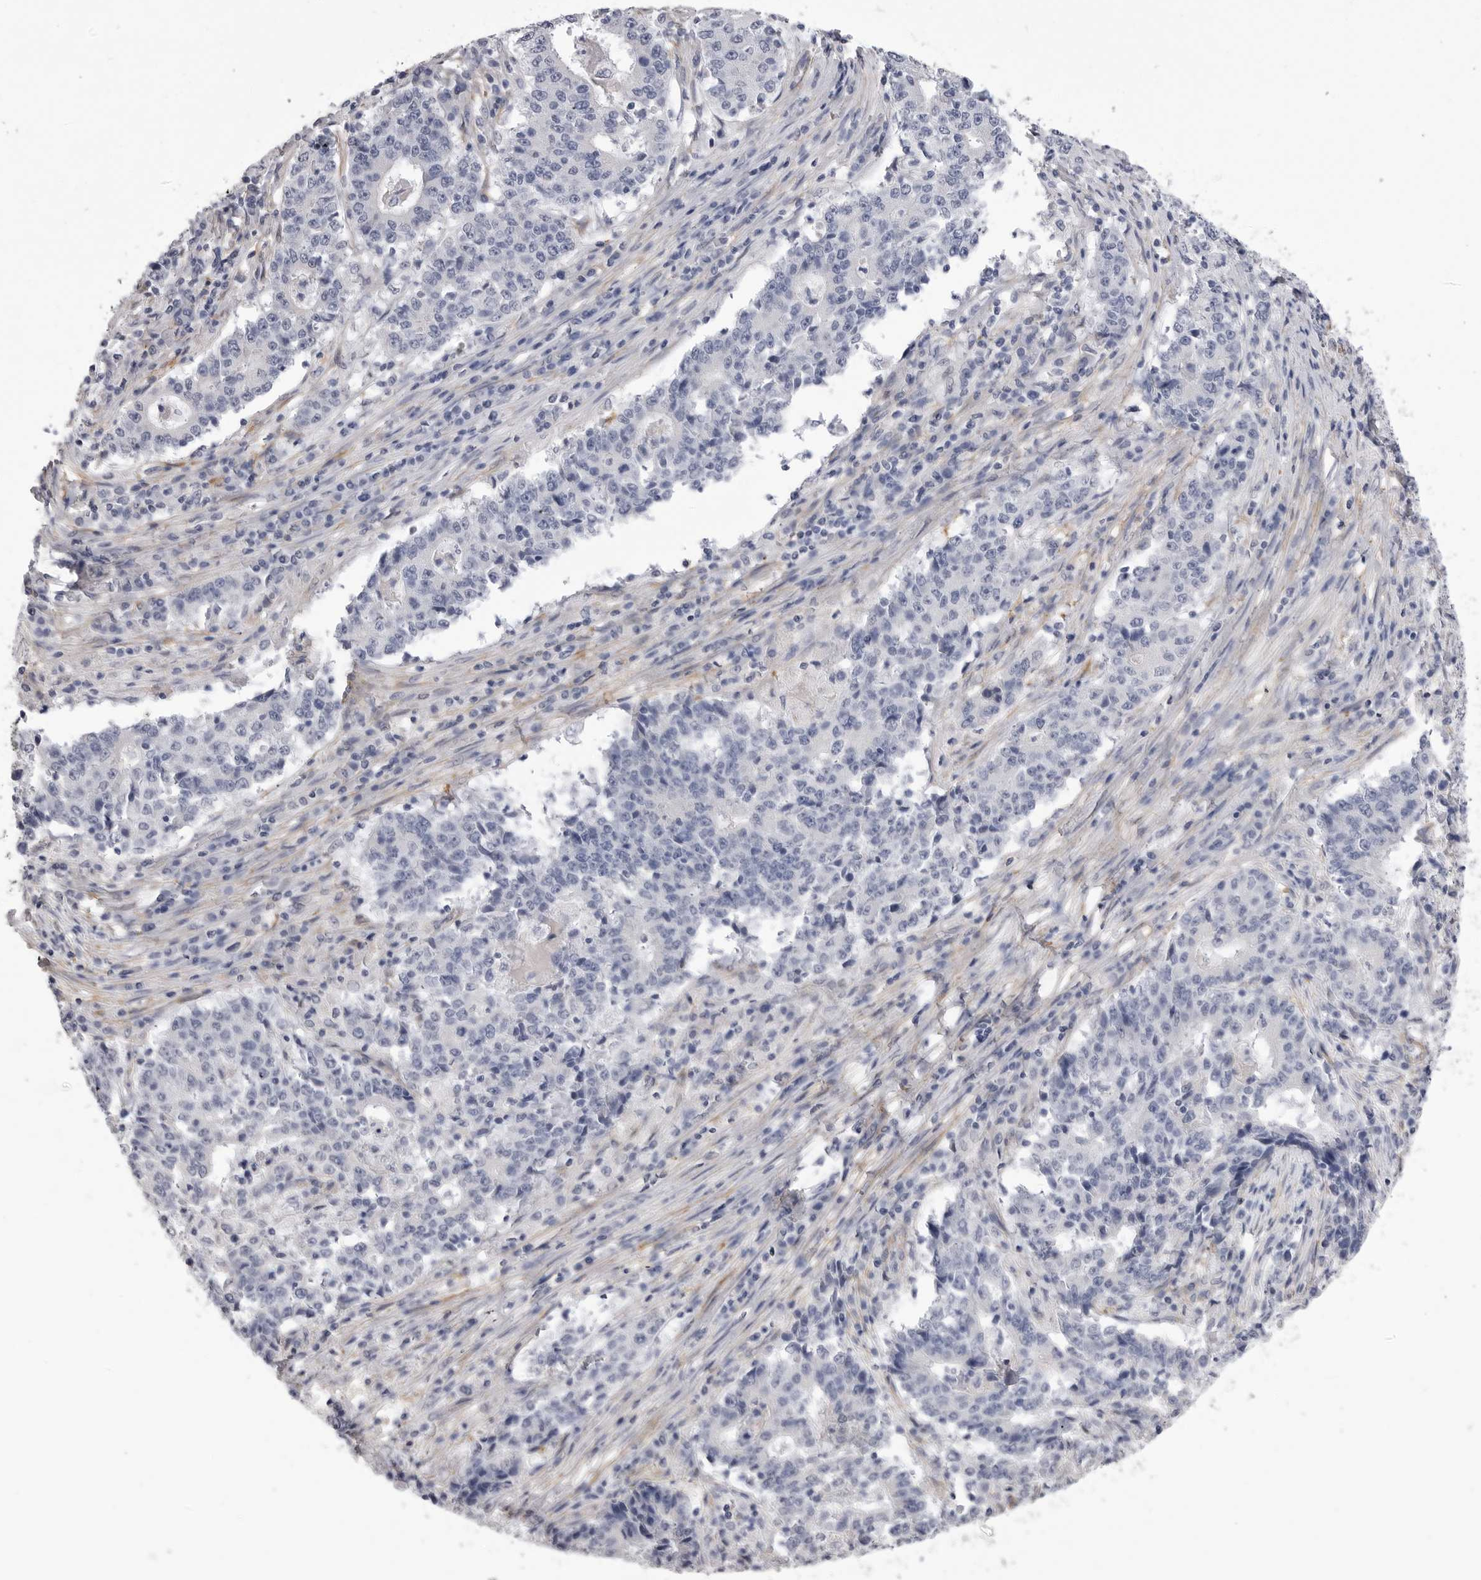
{"staining": {"intensity": "negative", "quantity": "none", "location": "none"}, "tissue": "stomach cancer", "cell_type": "Tumor cells", "image_type": "cancer", "snomed": [{"axis": "morphology", "description": "Adenocarcinoma, NOS"}, {"axis": "topography", "description": "Stomach"}], "caption": "Protein analysis of adenocarcinoma (stomach) reveals no significant staining in tumor cells.", "gene": "AKAP12", "patient": {"sex": "male", "age": 59}}